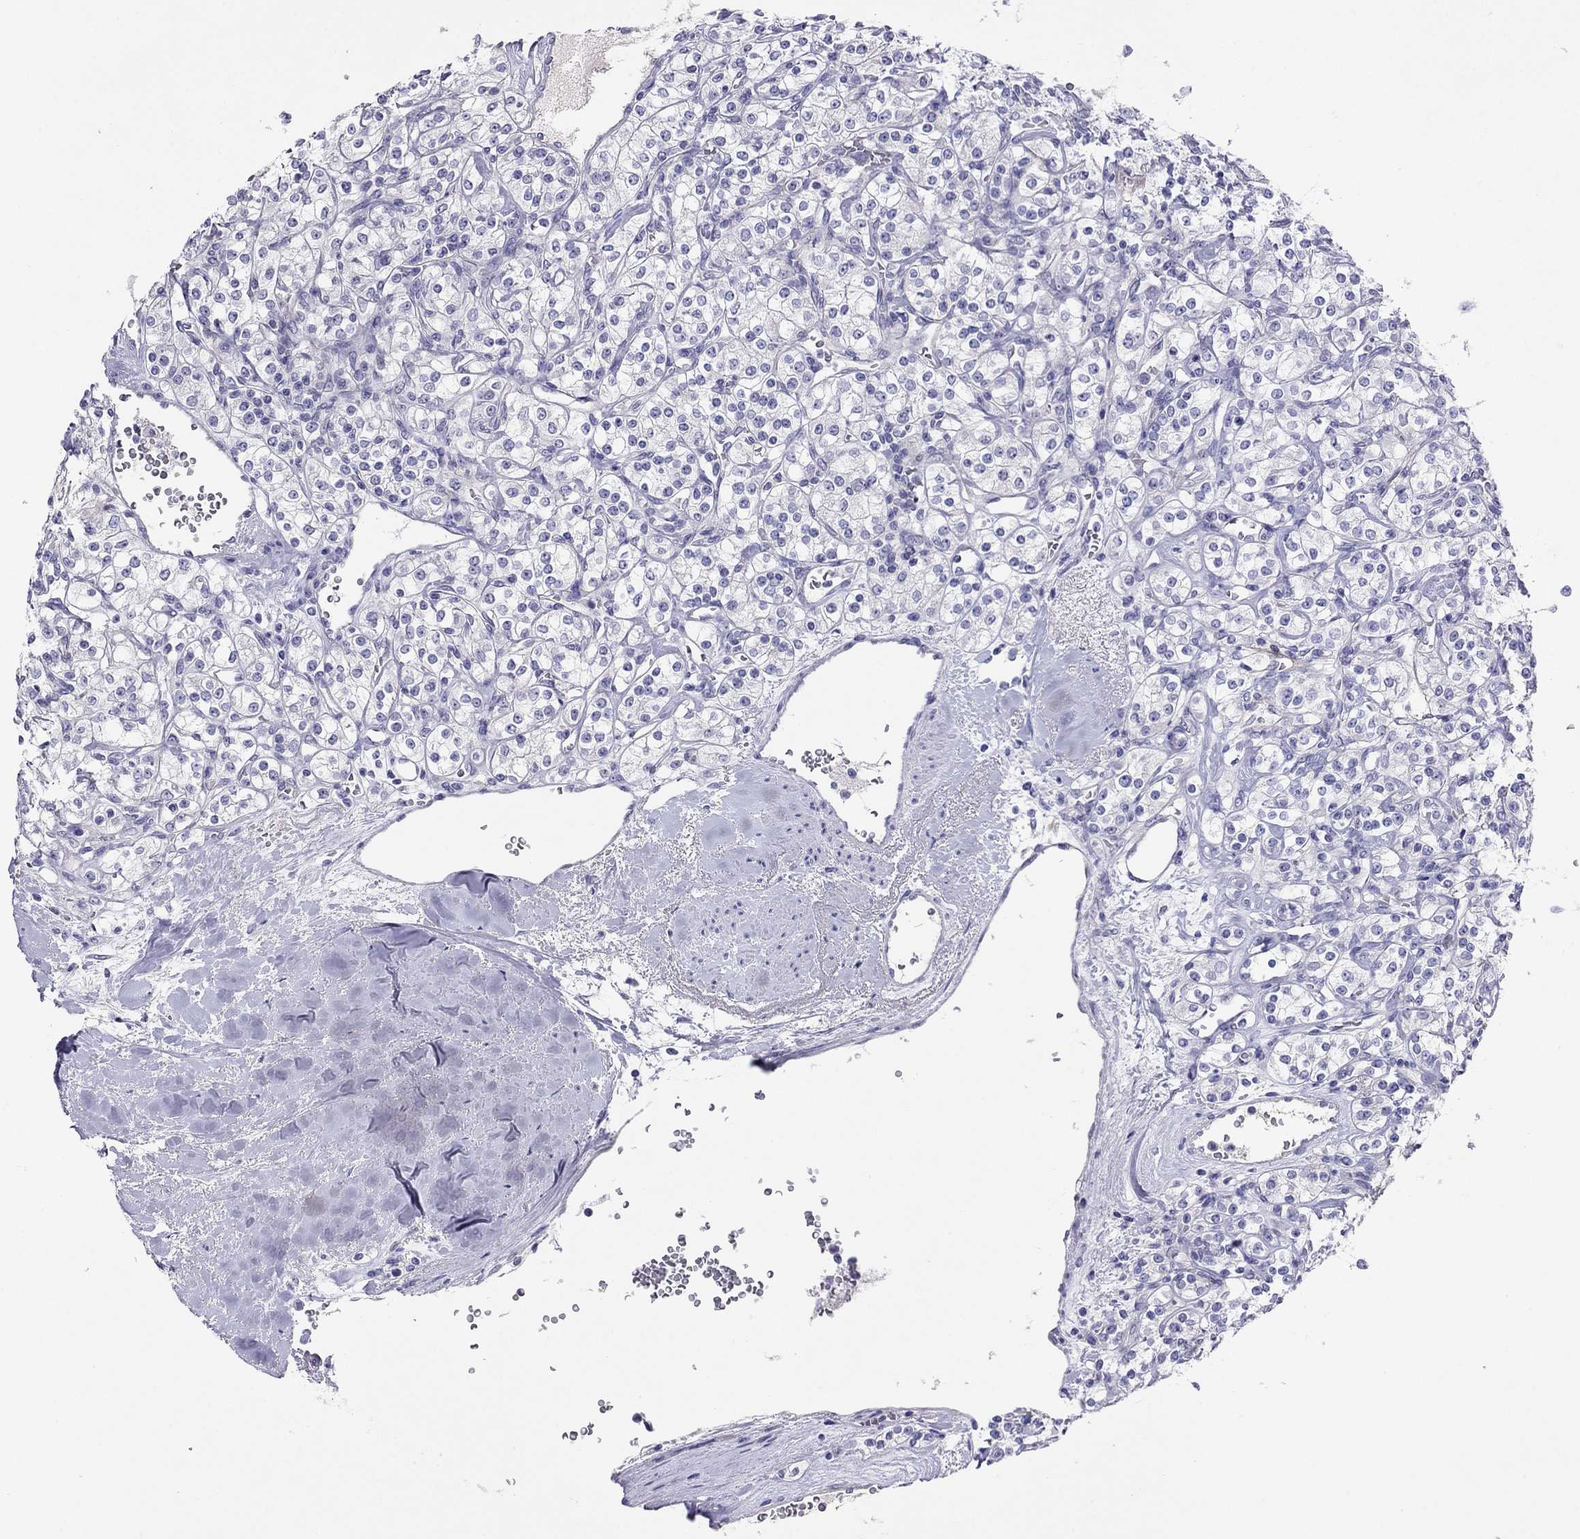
{"staining": {"intensity": "negative", "quantity": "none", "location": "none"}, "tissue": "renal cancer", "cell_type": "Tumor cells", "image_type": "cancer", "snomed": [{"axis": "morphology", "description": "Adenocarcinoma, NOS"}, {"axis": "topography", "description": "Kidney"}], "caption": "Tumor cells are negative for brown protein staining in renal adenocarcinoma.", "gene": "CAPNS2", "patient": {"sex": "male", "age": 77}}